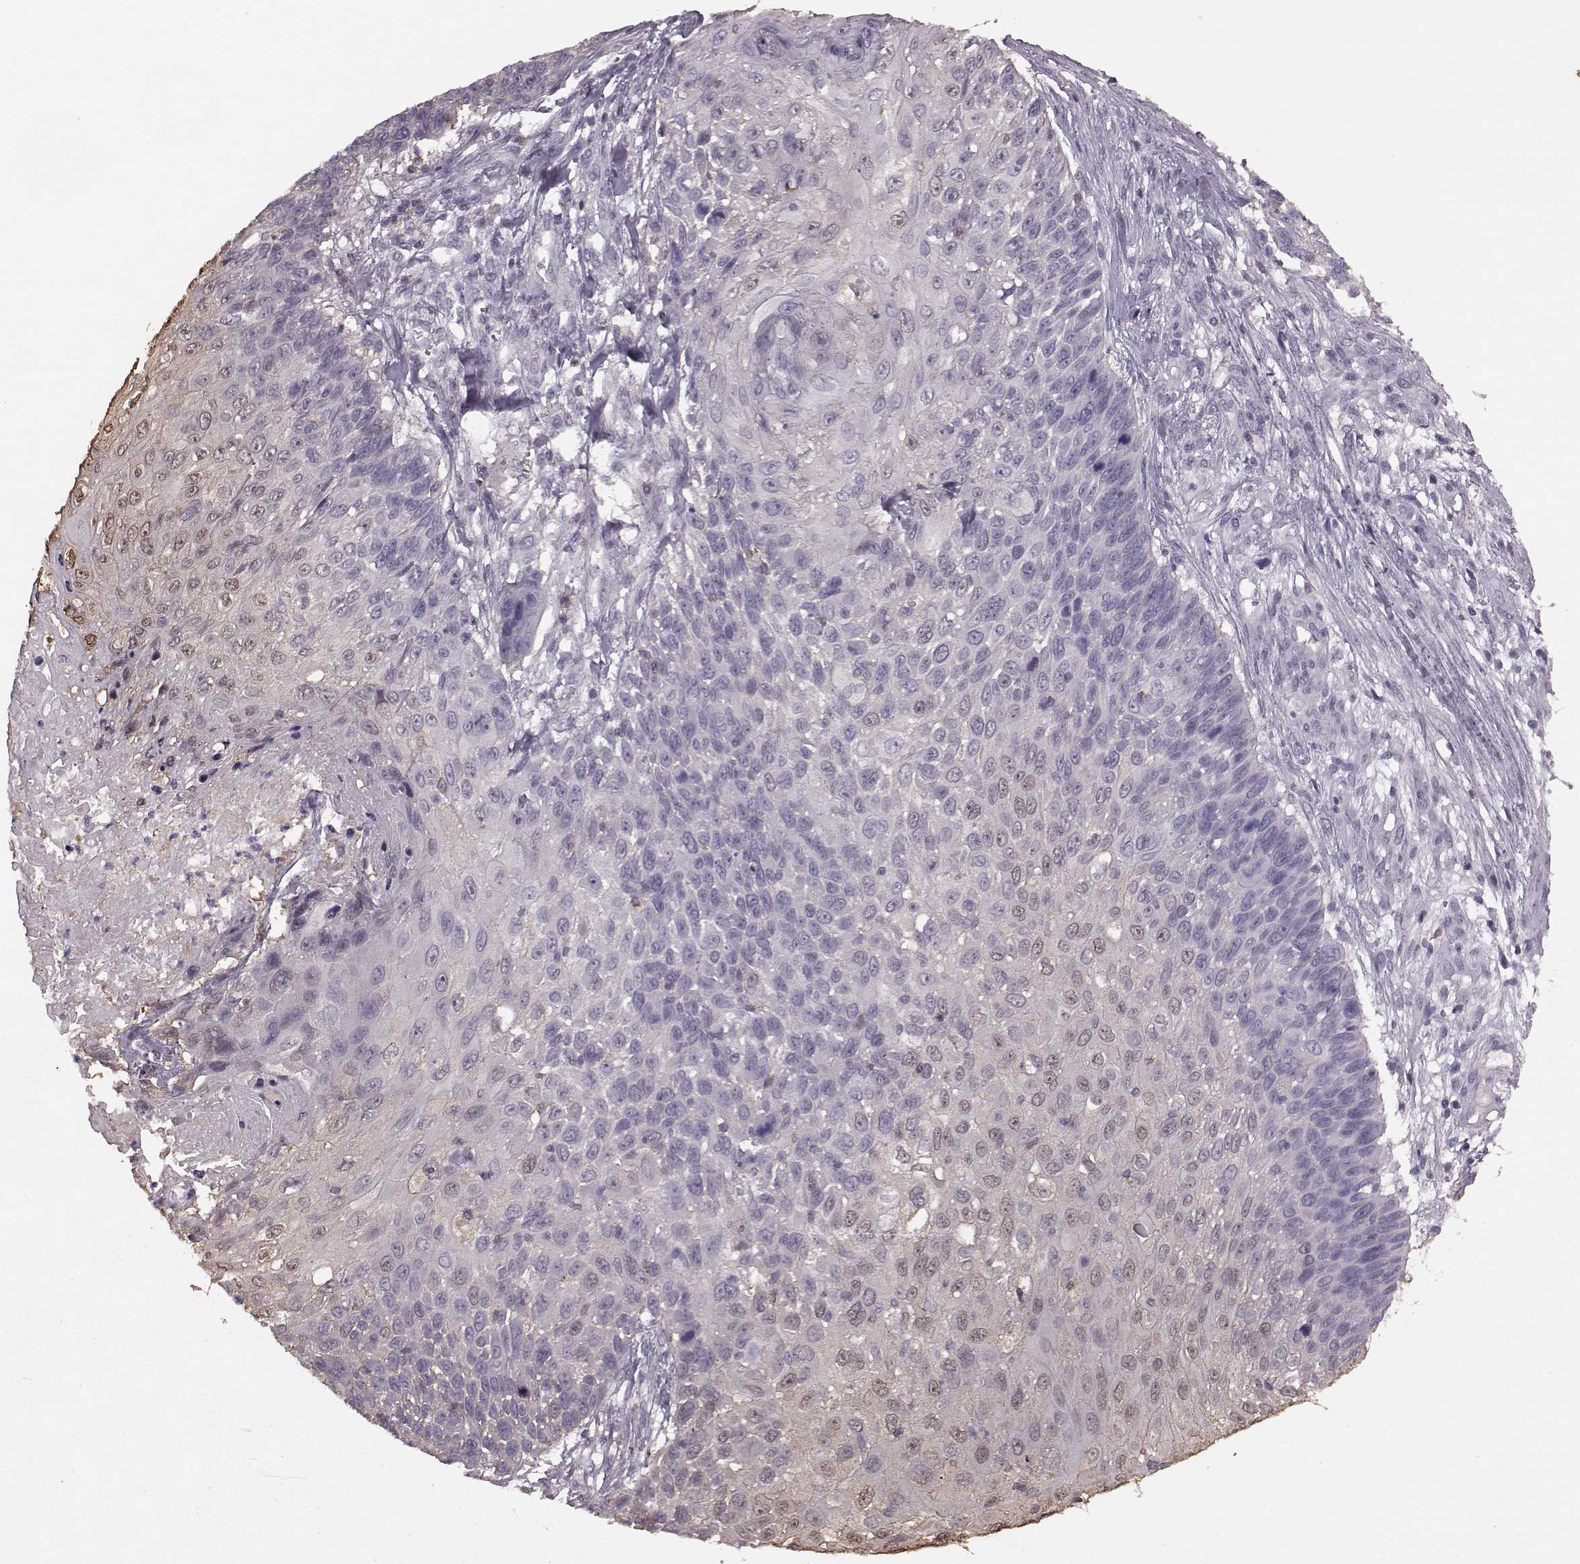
{"staining": {"intensity": "weak", "quantity": "25%-75%", "location": "cytoplasmic/membranous"}, "tissue": "skin cancer", "cell_type": "Tumor cells", "image_type": "cancer", "snomed": [{"axis": "morphology", "description": "Squamous cell carcinoma, NOS"}, {"axis": "topography", "description": "Skin"}], "caption": "Skin cancer (squamous cell carcinoma) stained for a protein (brown) exhibits weak cytoplasmic/membranous positive positivity in approximately 25%-75% of tumor cells.", "gene": "PDCD1", "patient": {"sex": "male", "age": 92}}